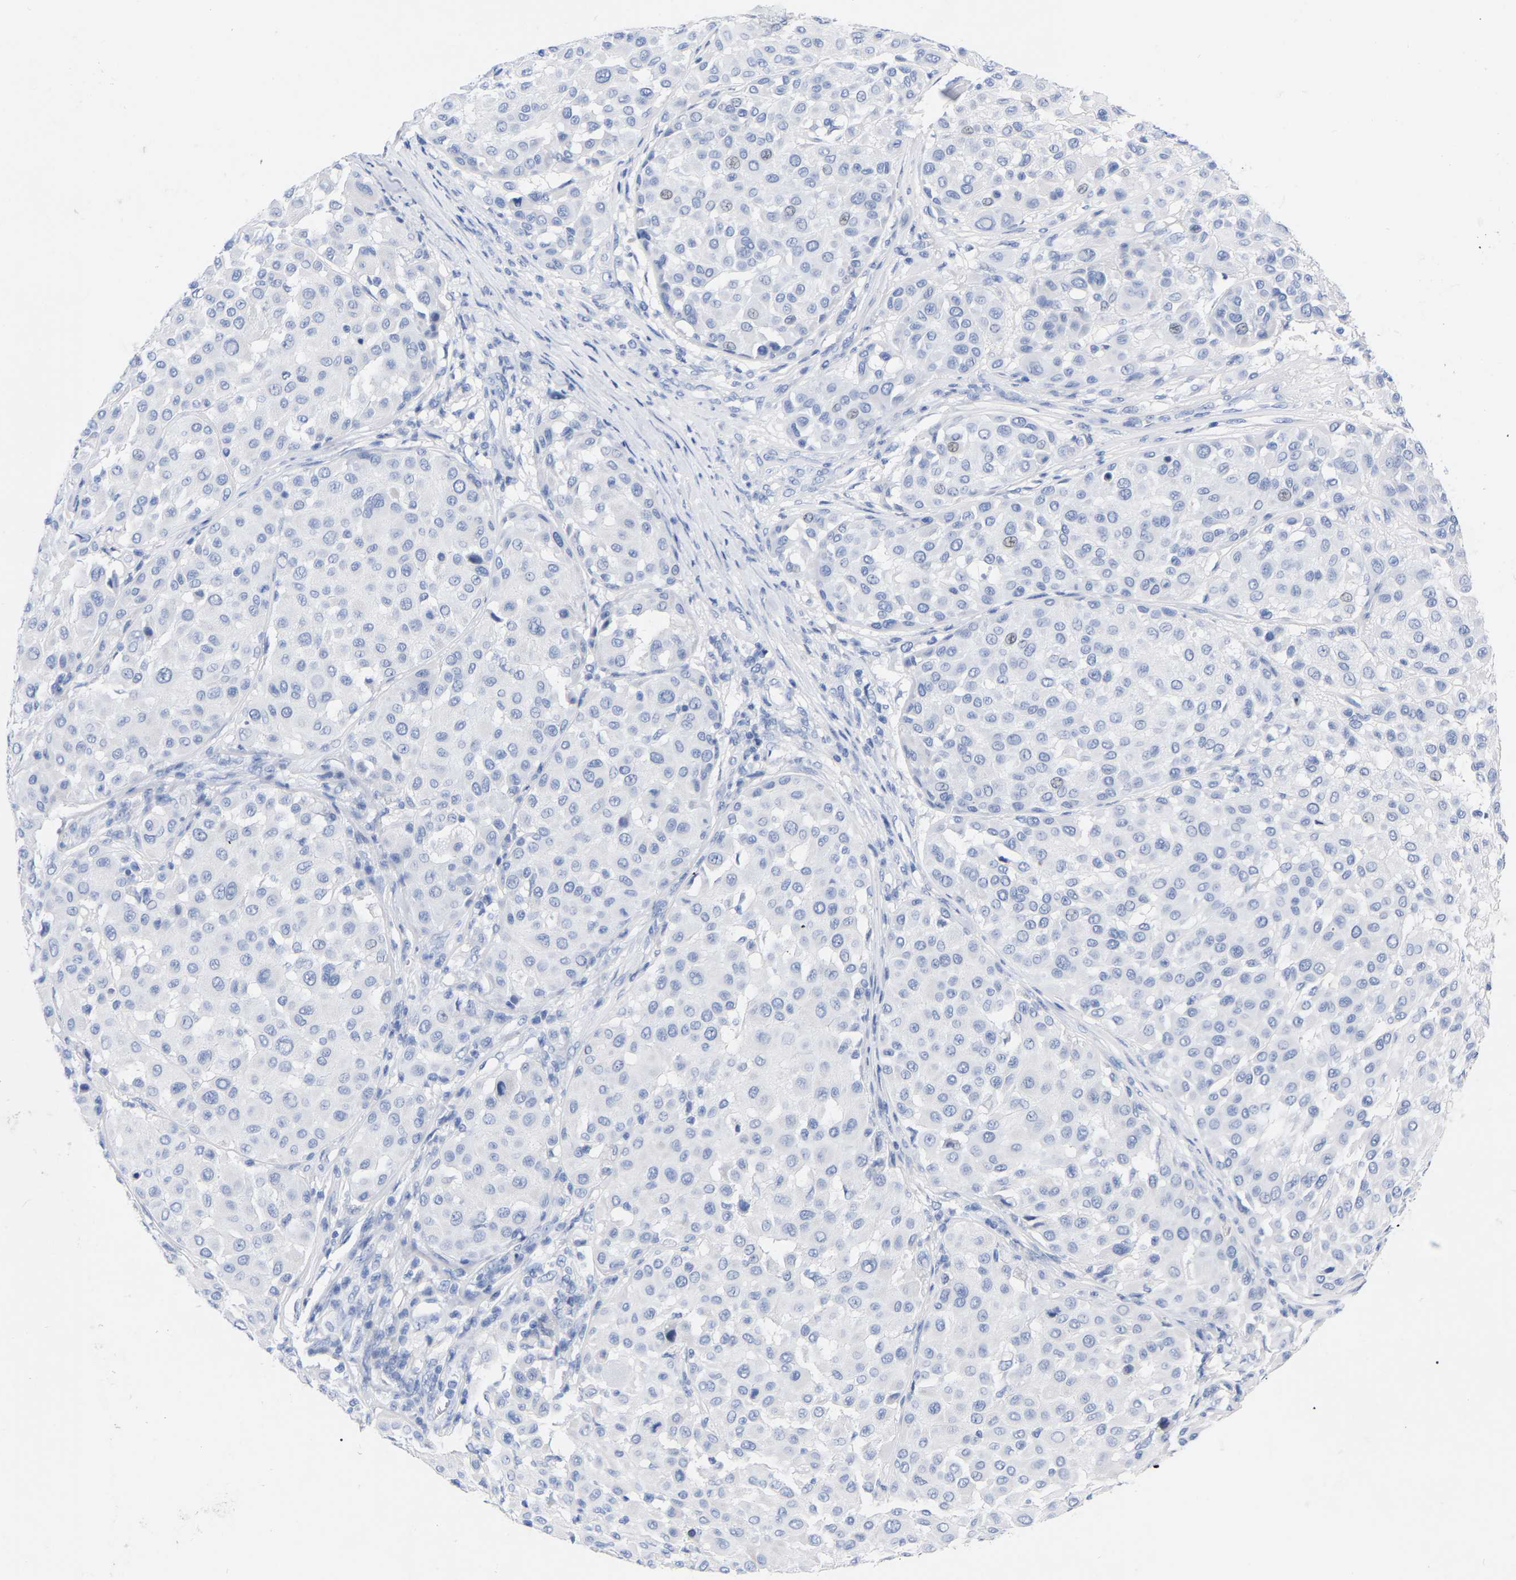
{"staining": {"intensity": "negative", "quantity": "none", "location": "none"}, "tissue": "melanoma", "cell_type": "Tumor cells", "image_type": "cancer", "snomed": [{"axis": "morphology", "description": "Malignant melanoma, Metastatic site"}, {"axis": "topography", "description": "Soft tissue"}], "caption": "Protein analysis of malignant melanoma (metastatic site) exhibits no significant staining in tumor cells.", "gene": "ZNF629", "patient": {"sex": "male", "age": 41}}